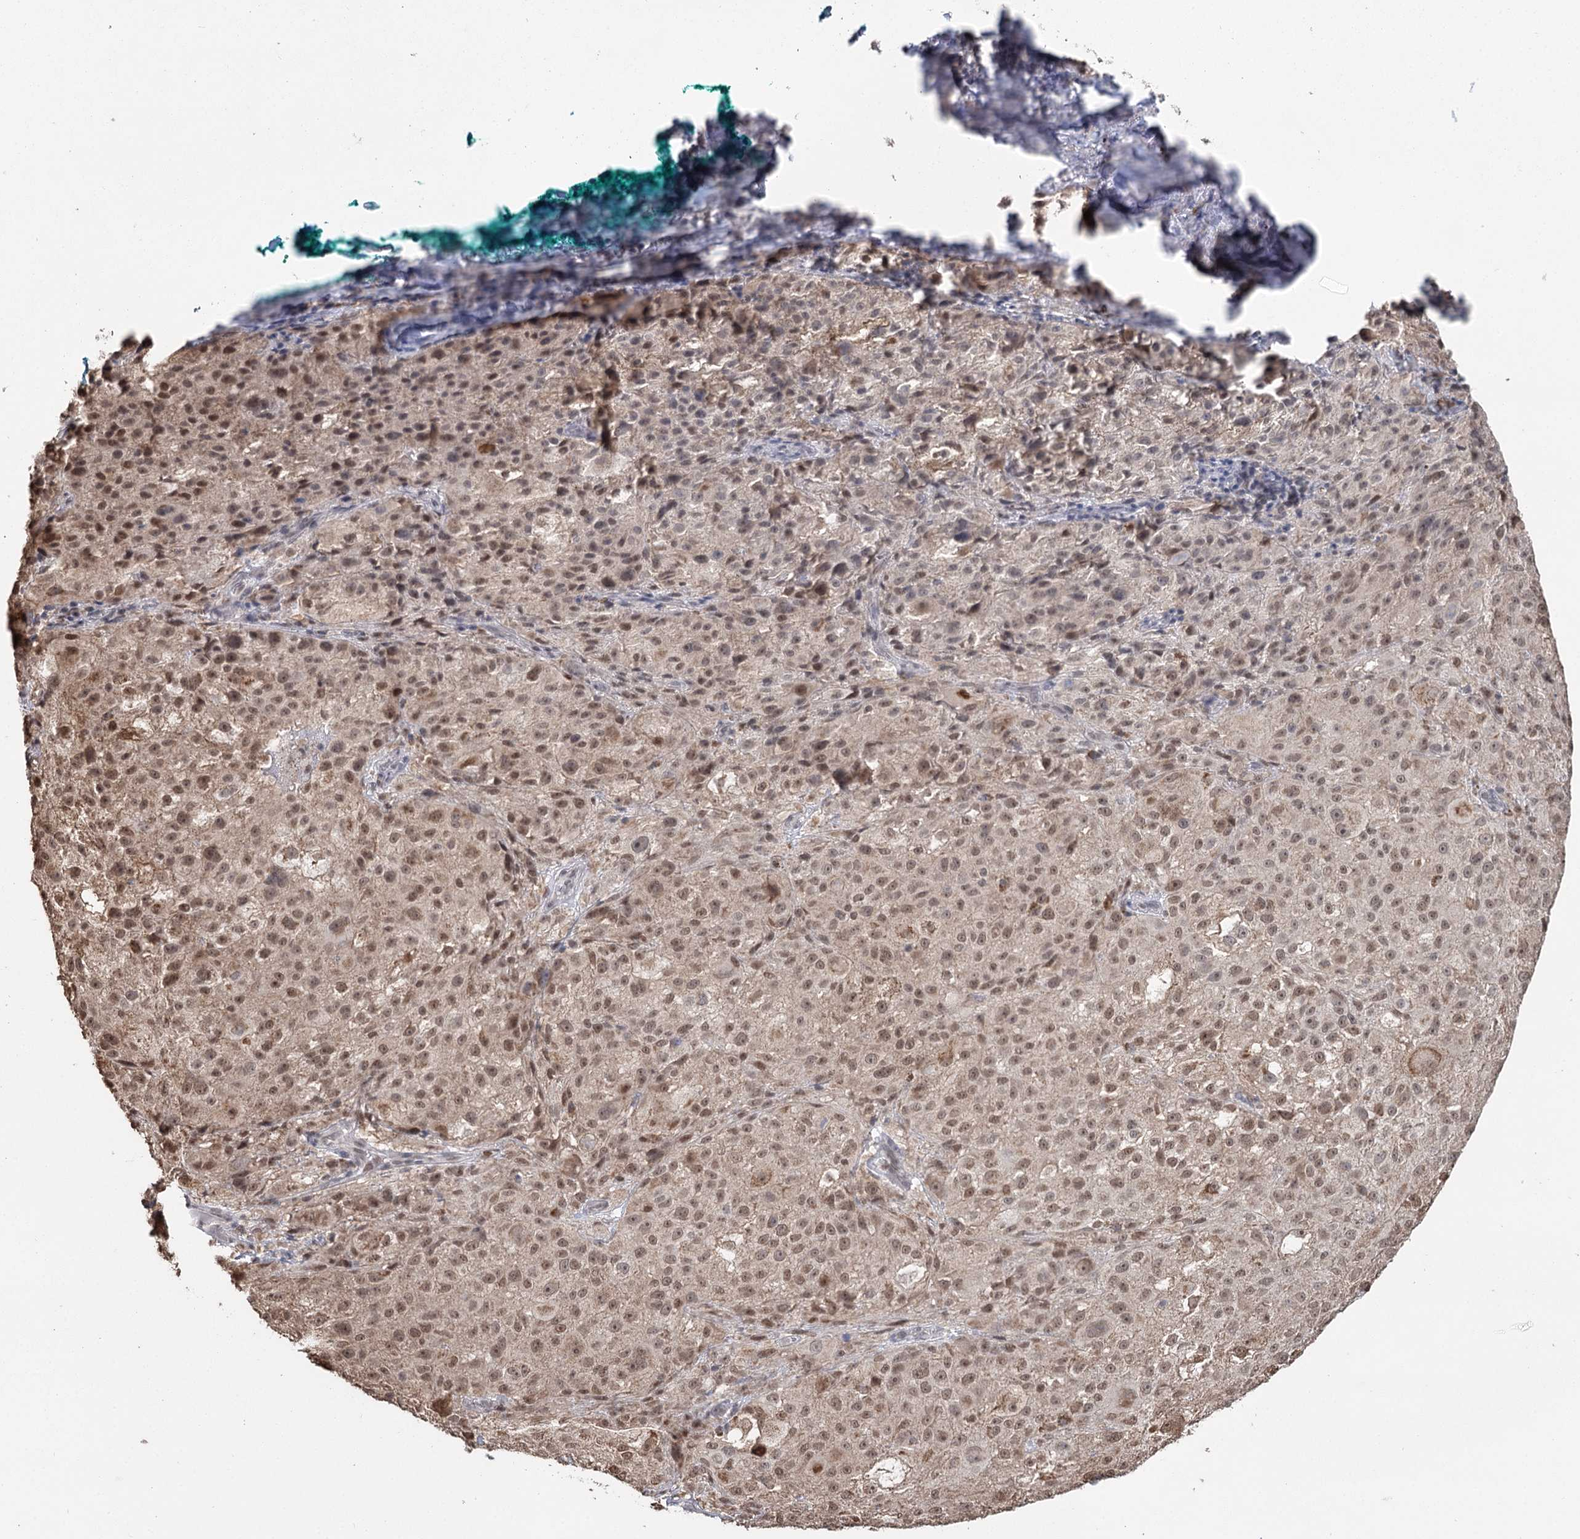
{"staining": {"intensity": "moderate", "quantity": ">75%", "location": "cytoplasmic/membranous,nuclear"}, "tissue": "melanoma", "cell_type": "Tumor cells", "image_type": "cancer", "snomed": [{"axis": "morphology", "description": "Necrosis, NOS"}, {"axis": "morphology", "description": "Malignant melanoma, NOS"}, {"axis": "topography", "description": "Skin"}], "caption": "Melanoma stained with DAB immunohistochemistry (IHC) displays medium levels of moderate cytoplasmic/membranous and nuclear staining in approximately >75% of tumor cells.", "gene": "PDHX", "patient": {"sex": "female", "age": 87}}